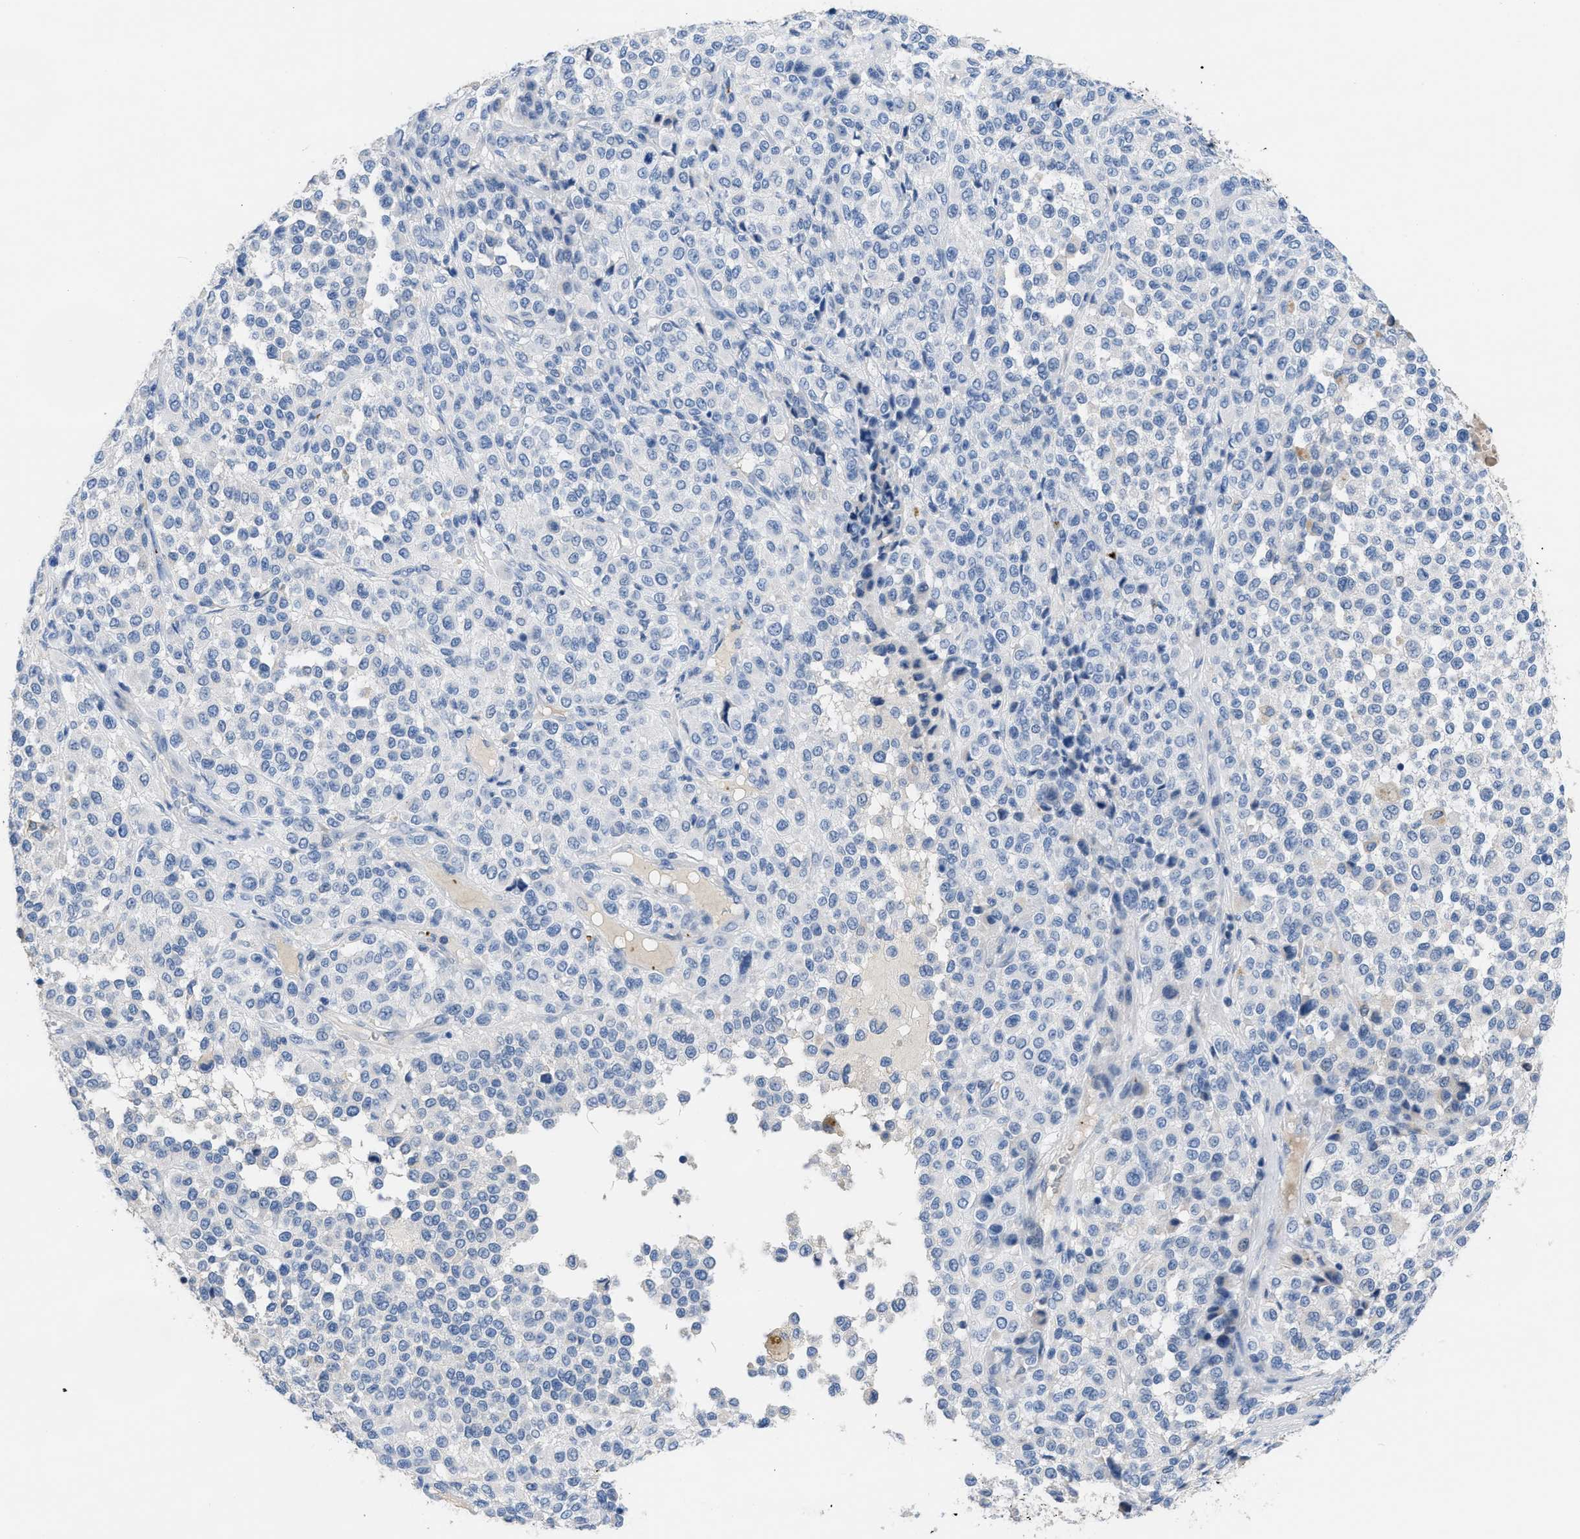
{"staining": {"intensity": "negative", "quantity": "none", "location": "none"}, "tissue": "melanoma", "cell_type": "Tumor cells", "image_type": "cancer", "snomed": [{"axis": "morphology", "description": "Malignant melanoma, Metastatic site"}, {"axis": "topography", "description": "Pancreas"}], "caption": "Immunohistochemistry (IHC) of human malignant melanoma (metastatic site) shows no staining in tumor cells.", "gene": "FGF18", "patient": {"sex": "female", "age": 30}}